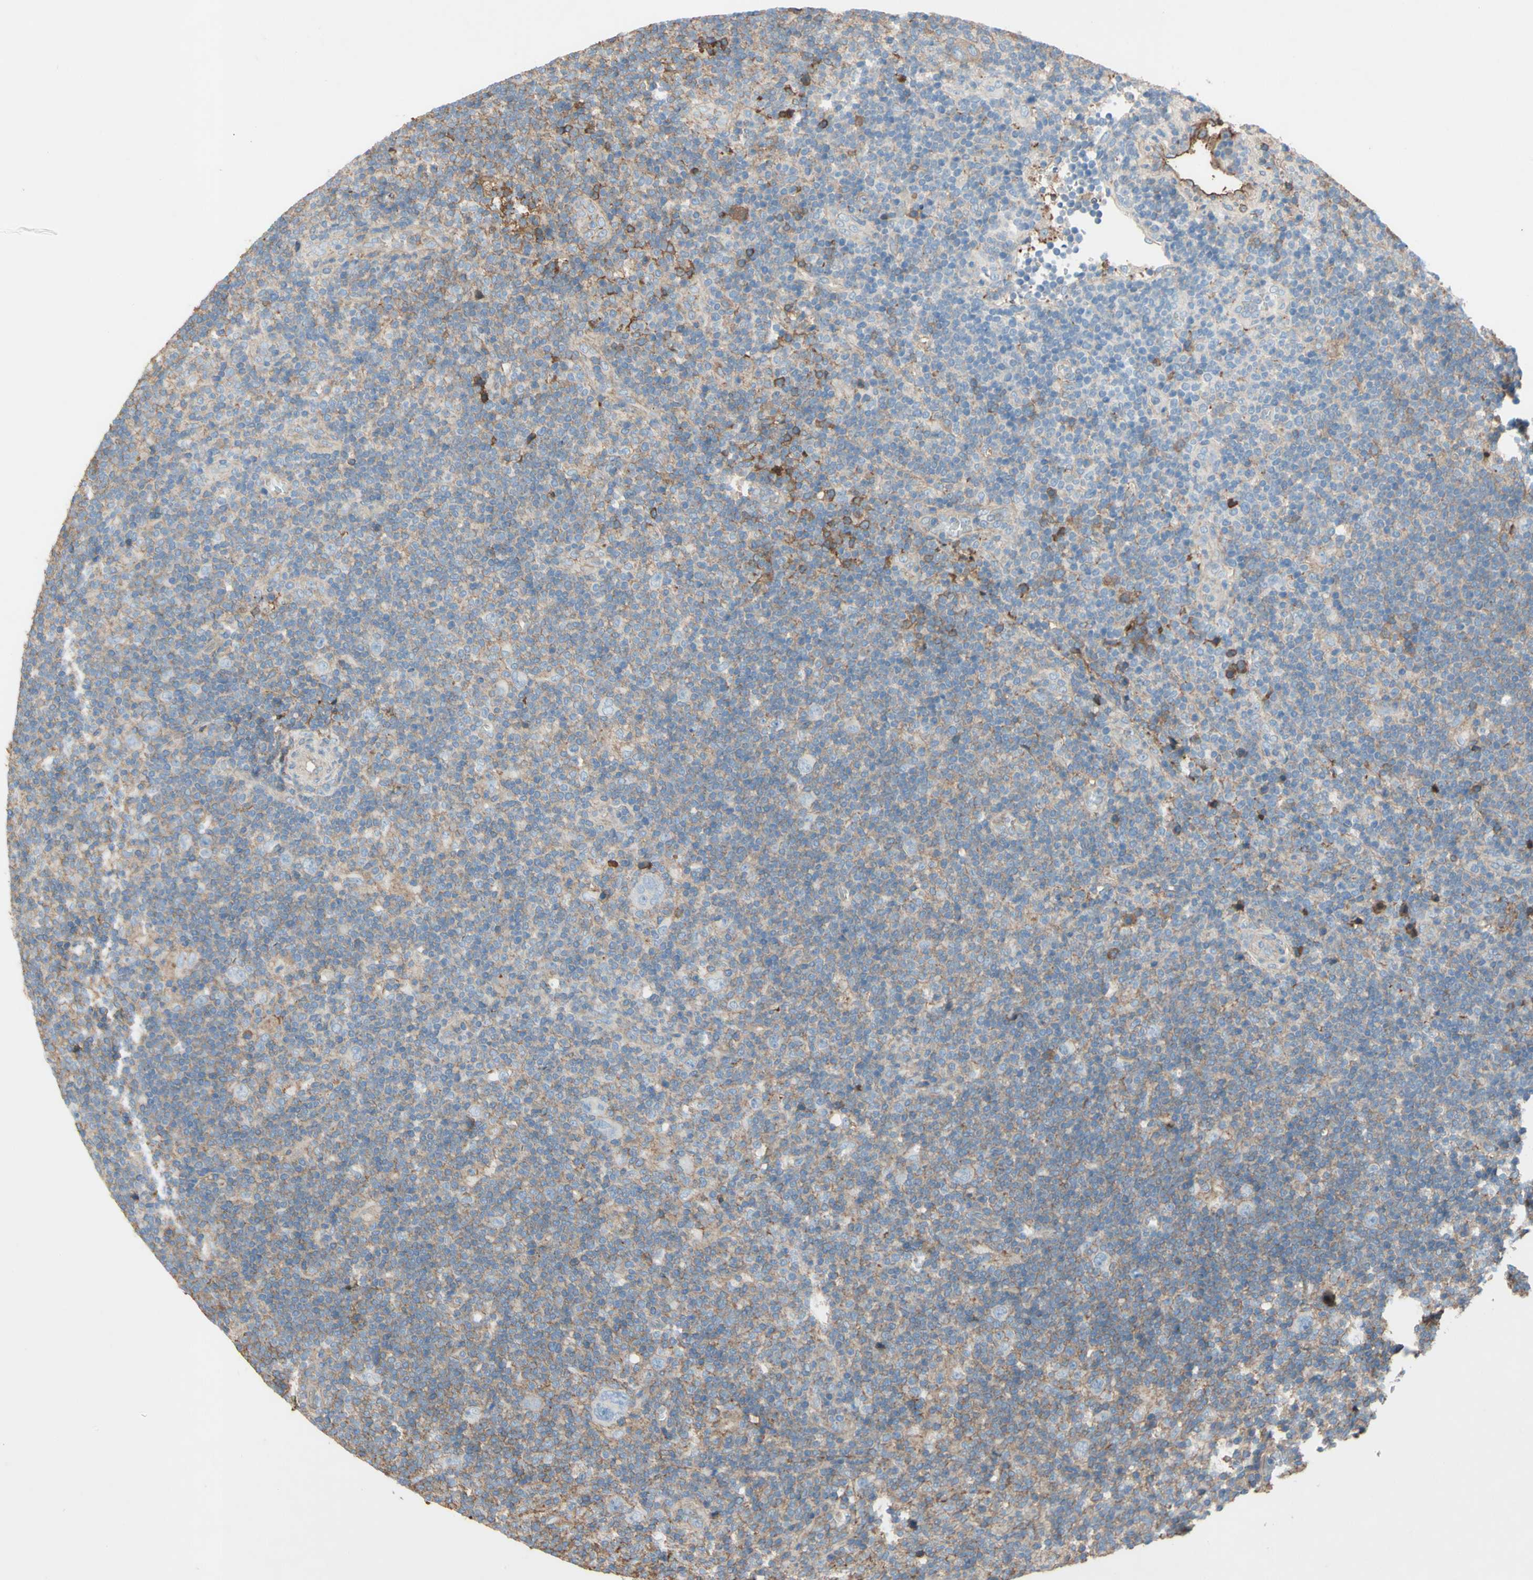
{"staining": {"intensity": "weak", "quantity": "<25%", "location": "cytoplasmic/membranous"}, "tissue": "lymphoma", "cell_type": "Tumor cells", "image_type": "cancer", "snomed": [{"axis": "morphology", "description": "Hodgkin's disease, NOS"}, {"axis": "topography", "description": "Lymph node"}], "caption": "IHC image of neoplastic tissue: human lymphoma stained with DAB shows no significant protein staining in tumor cells.", "gene": "TIMP2", "patient": {"sex": "female", "age": 57}}